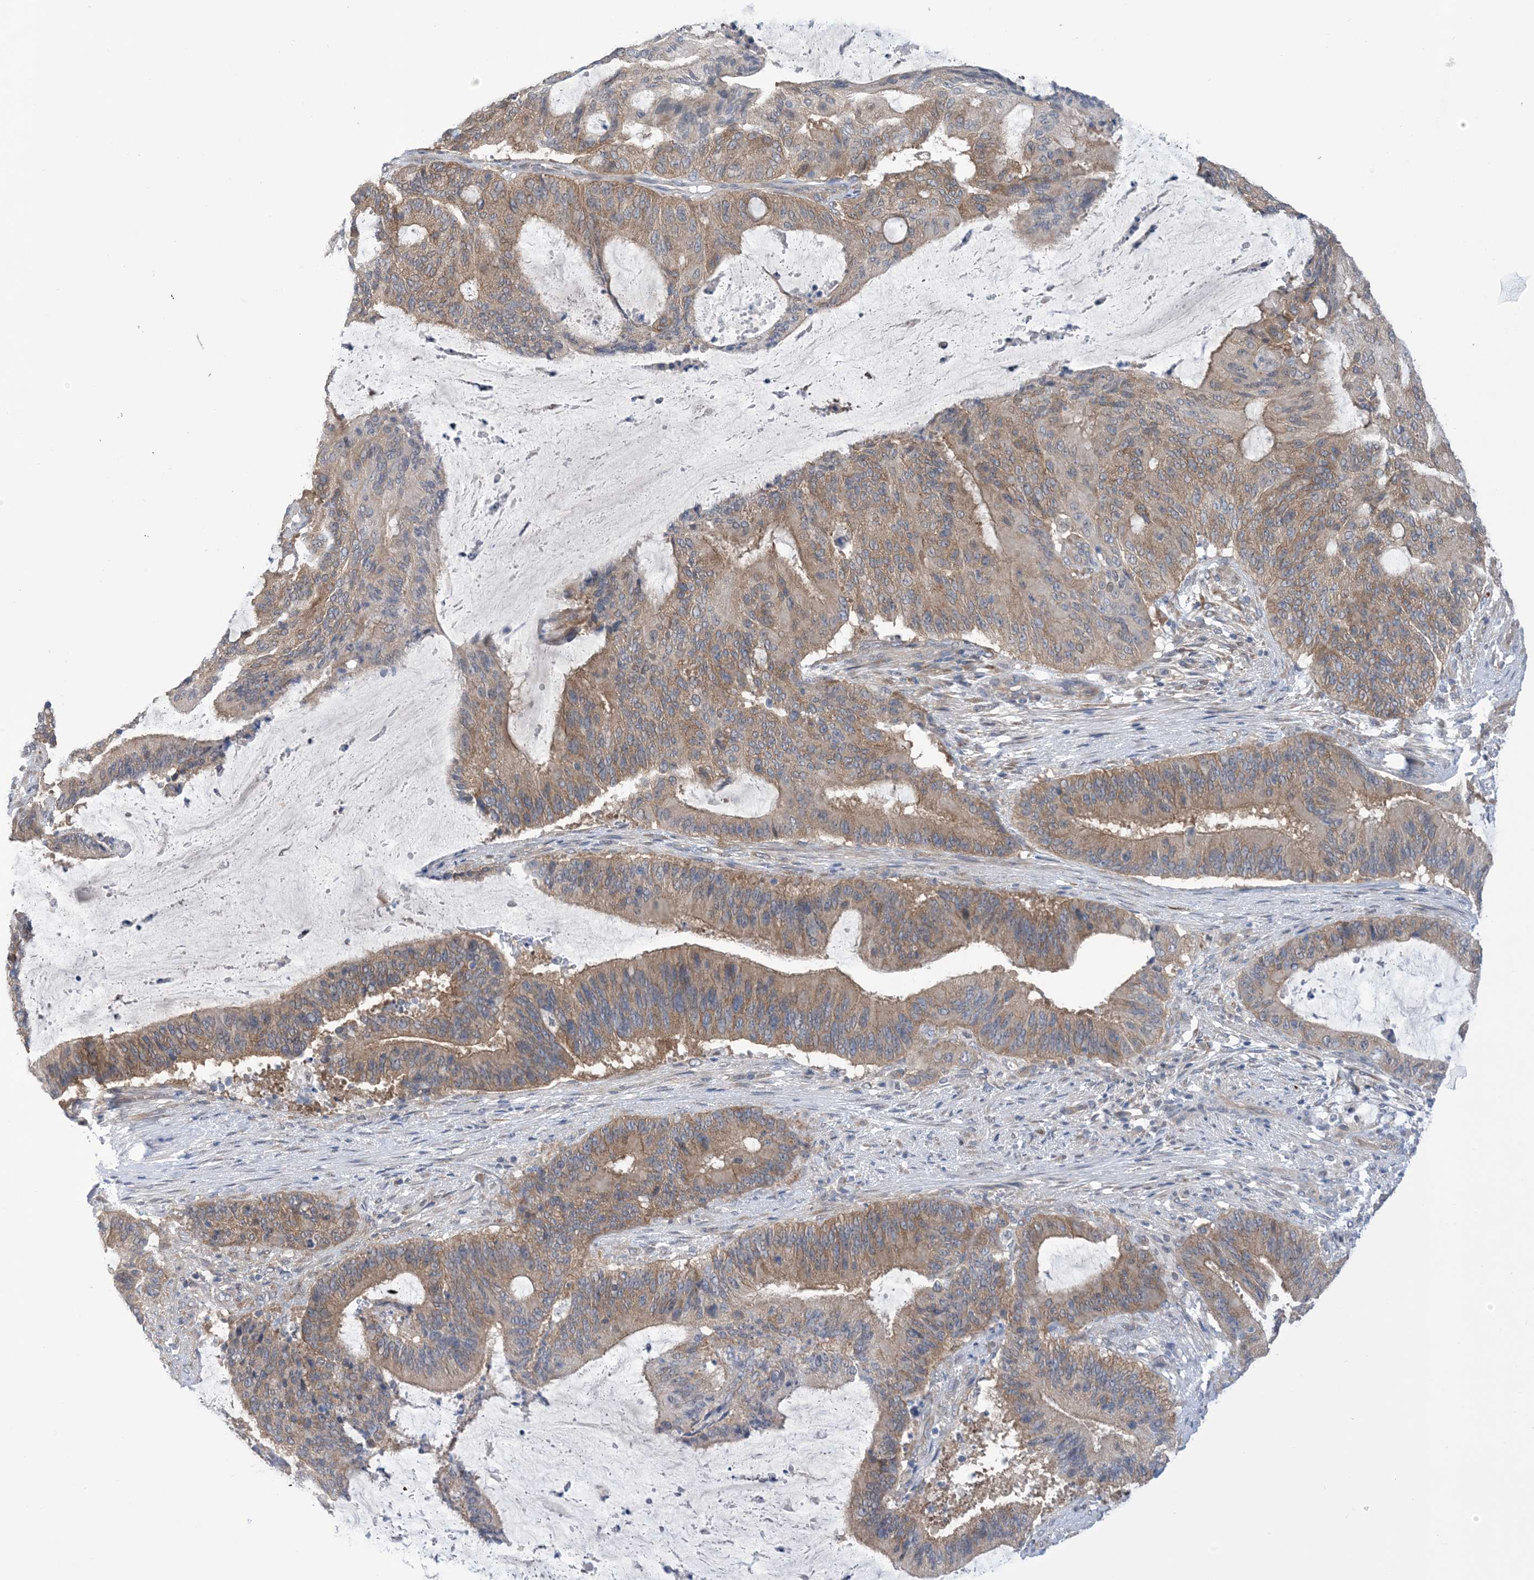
{"staining": {"intensity": "moderate", "quantity": ">75%", "location": "cytoplasmic/membranous"}, "tissue": "liver cancer", "cell_type": "Tumor cells", "image_type": "cancer", "snomed": [{"axis": "morphology", "description": "Normal tissue, NOS"}, {"axis": "morphology", "description": "Cholangiocarcinoma"}, {"axis": "topography", "description": "Liver"}, {"axis": "topography", "description": "Peripheral nerve tissue"}], "caption": "Human liver cholangiocarcinoma stained for a protein (brown) reveals moderate cytoplasmic/membranous positive positivity in approximately >75% of tumor cells.", "gene": "EHBP1", "patient": {"sex": "female", "age": 73}}